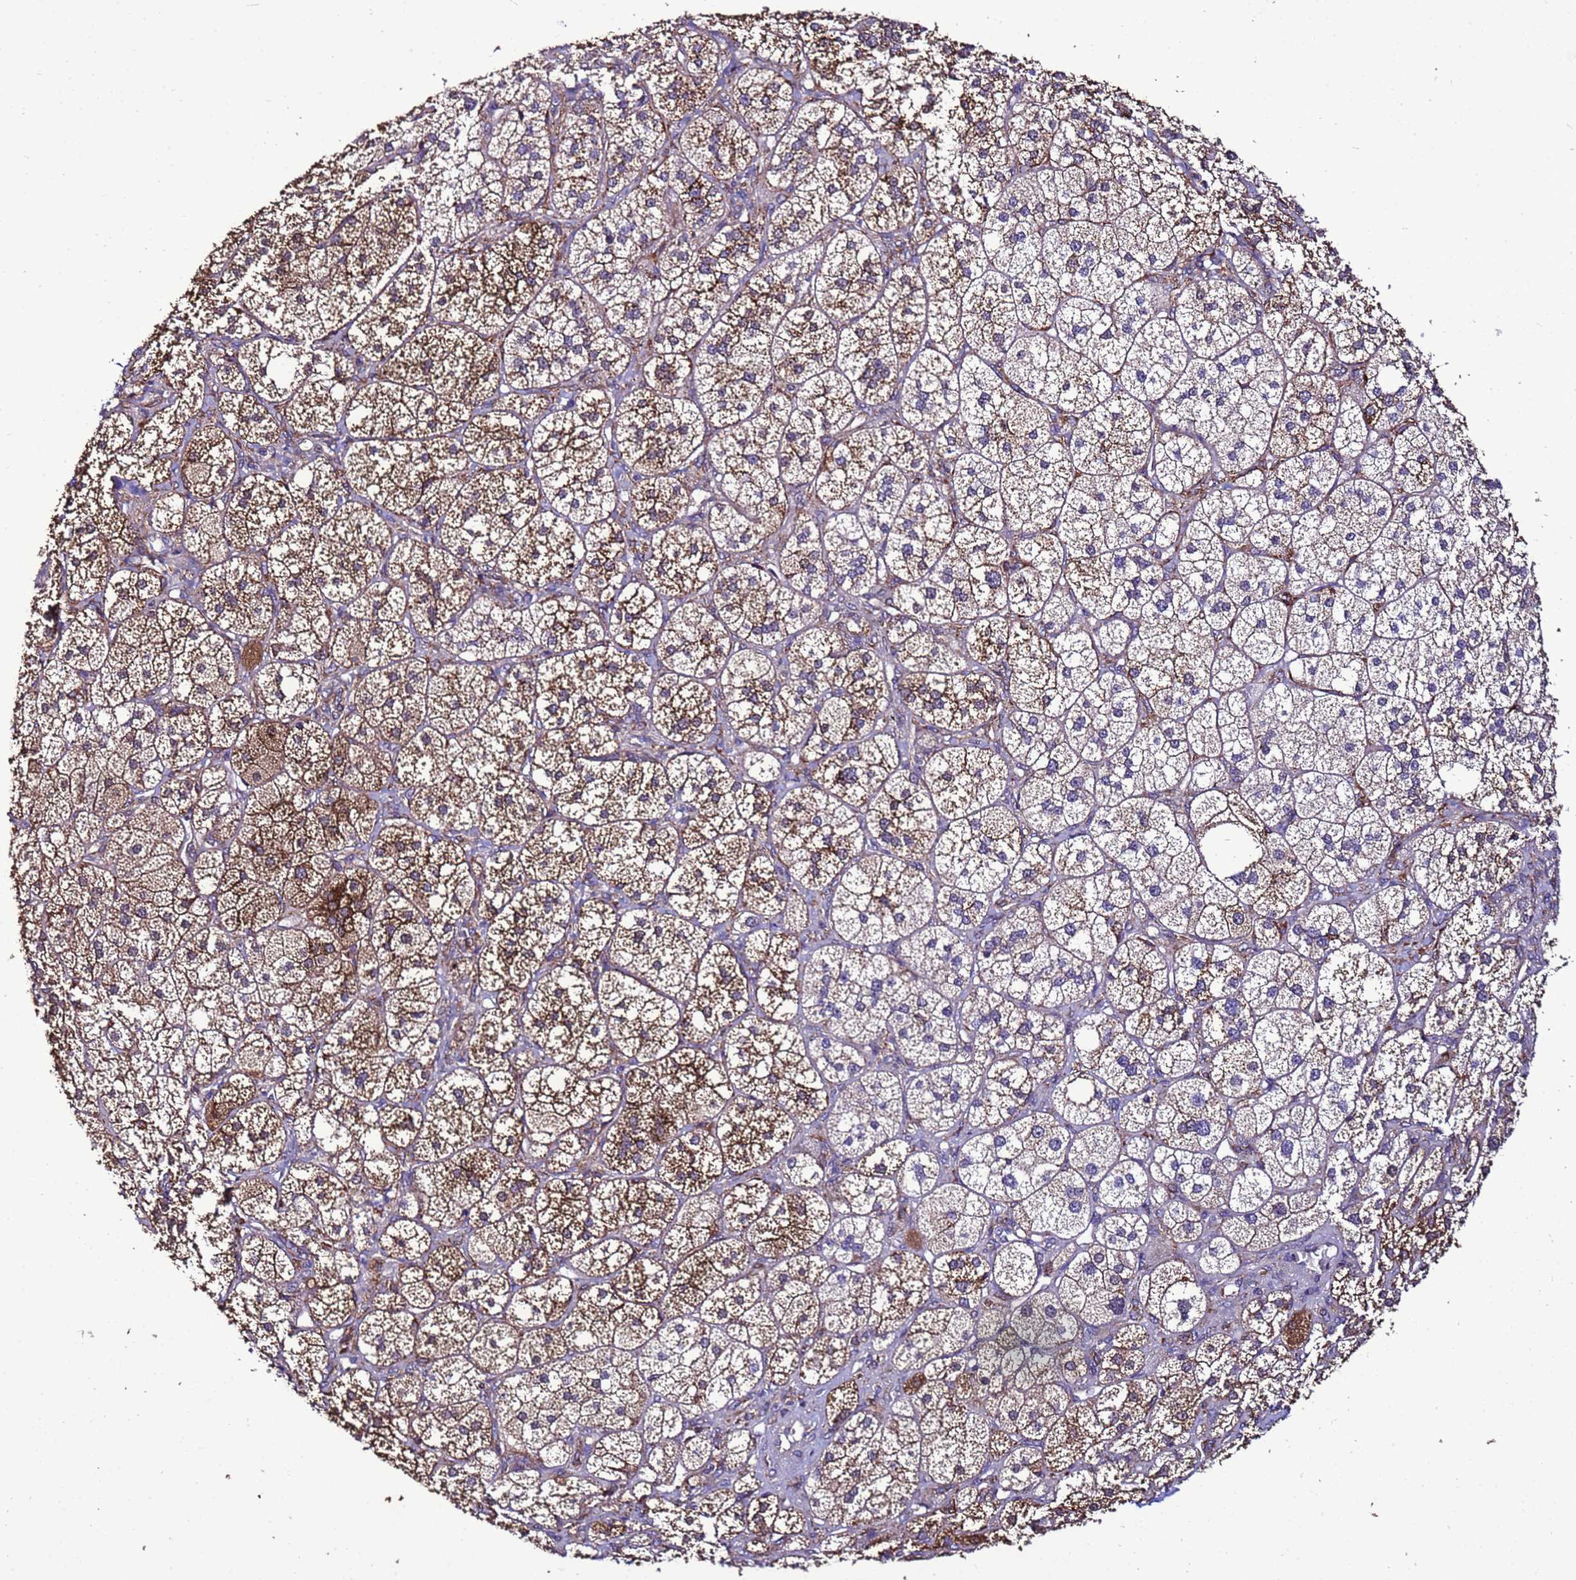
{"staining": {"intensity": "moderate", "quantity": ">75%", "location": "cytoplasmic/membranous"}, "tissue": "adrenal gland", "cell_type": "Glandular cells", "image_type": "normal", "snomed": [{"axis": "morphology", "description": "Normal tissue, NOS"}, {"axis": "topography", "description": "Adrenal gland"}], "caption": "This histopathology image reveals IHC staining of unremarkable human adrenal gland, with medium moderate cytoplasmic/membranous expression in approximately >75% of glandular cells.", "gene": "ANTKMT", "patient": {"sex": "male", "age": 61}}